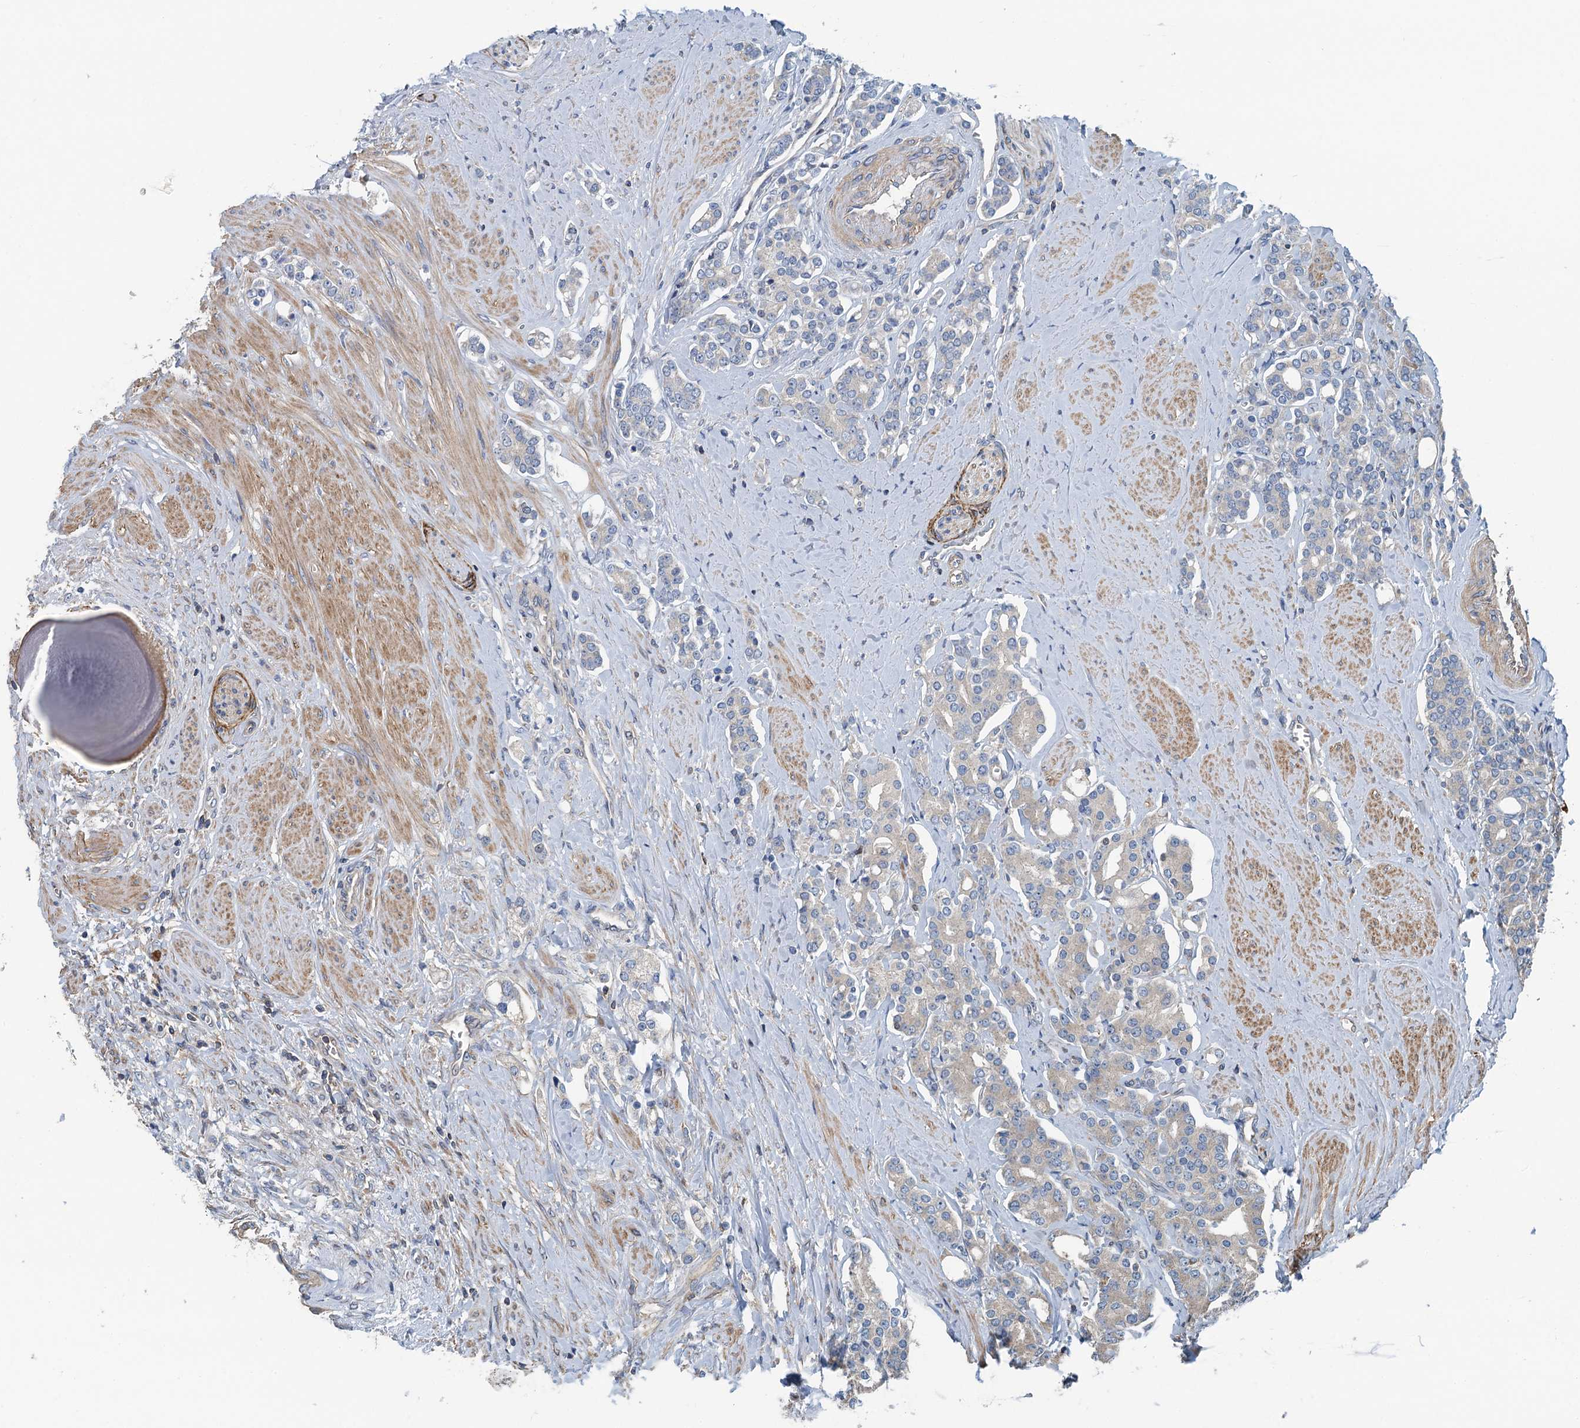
{"staining": {"intensity": "negative", "quantity": "none", "location": "none"}, "tissue": "prostate cancer", "cell_type": "Tumor cells", "image_type": "cancer", "snomed": [{"axis": "morphology", "description": "Adenocarcinoma, High grade"}, {"axis": "topography", "description": "Prostate"}], "caption": "Prostate cancer (adenocarcinoma (high-grade)) was stained to show a protein in brown. There is no significant expression in tumor cells.", "gene": "PPP1R14D", "patient": {"sex": "male", "age": 62}}